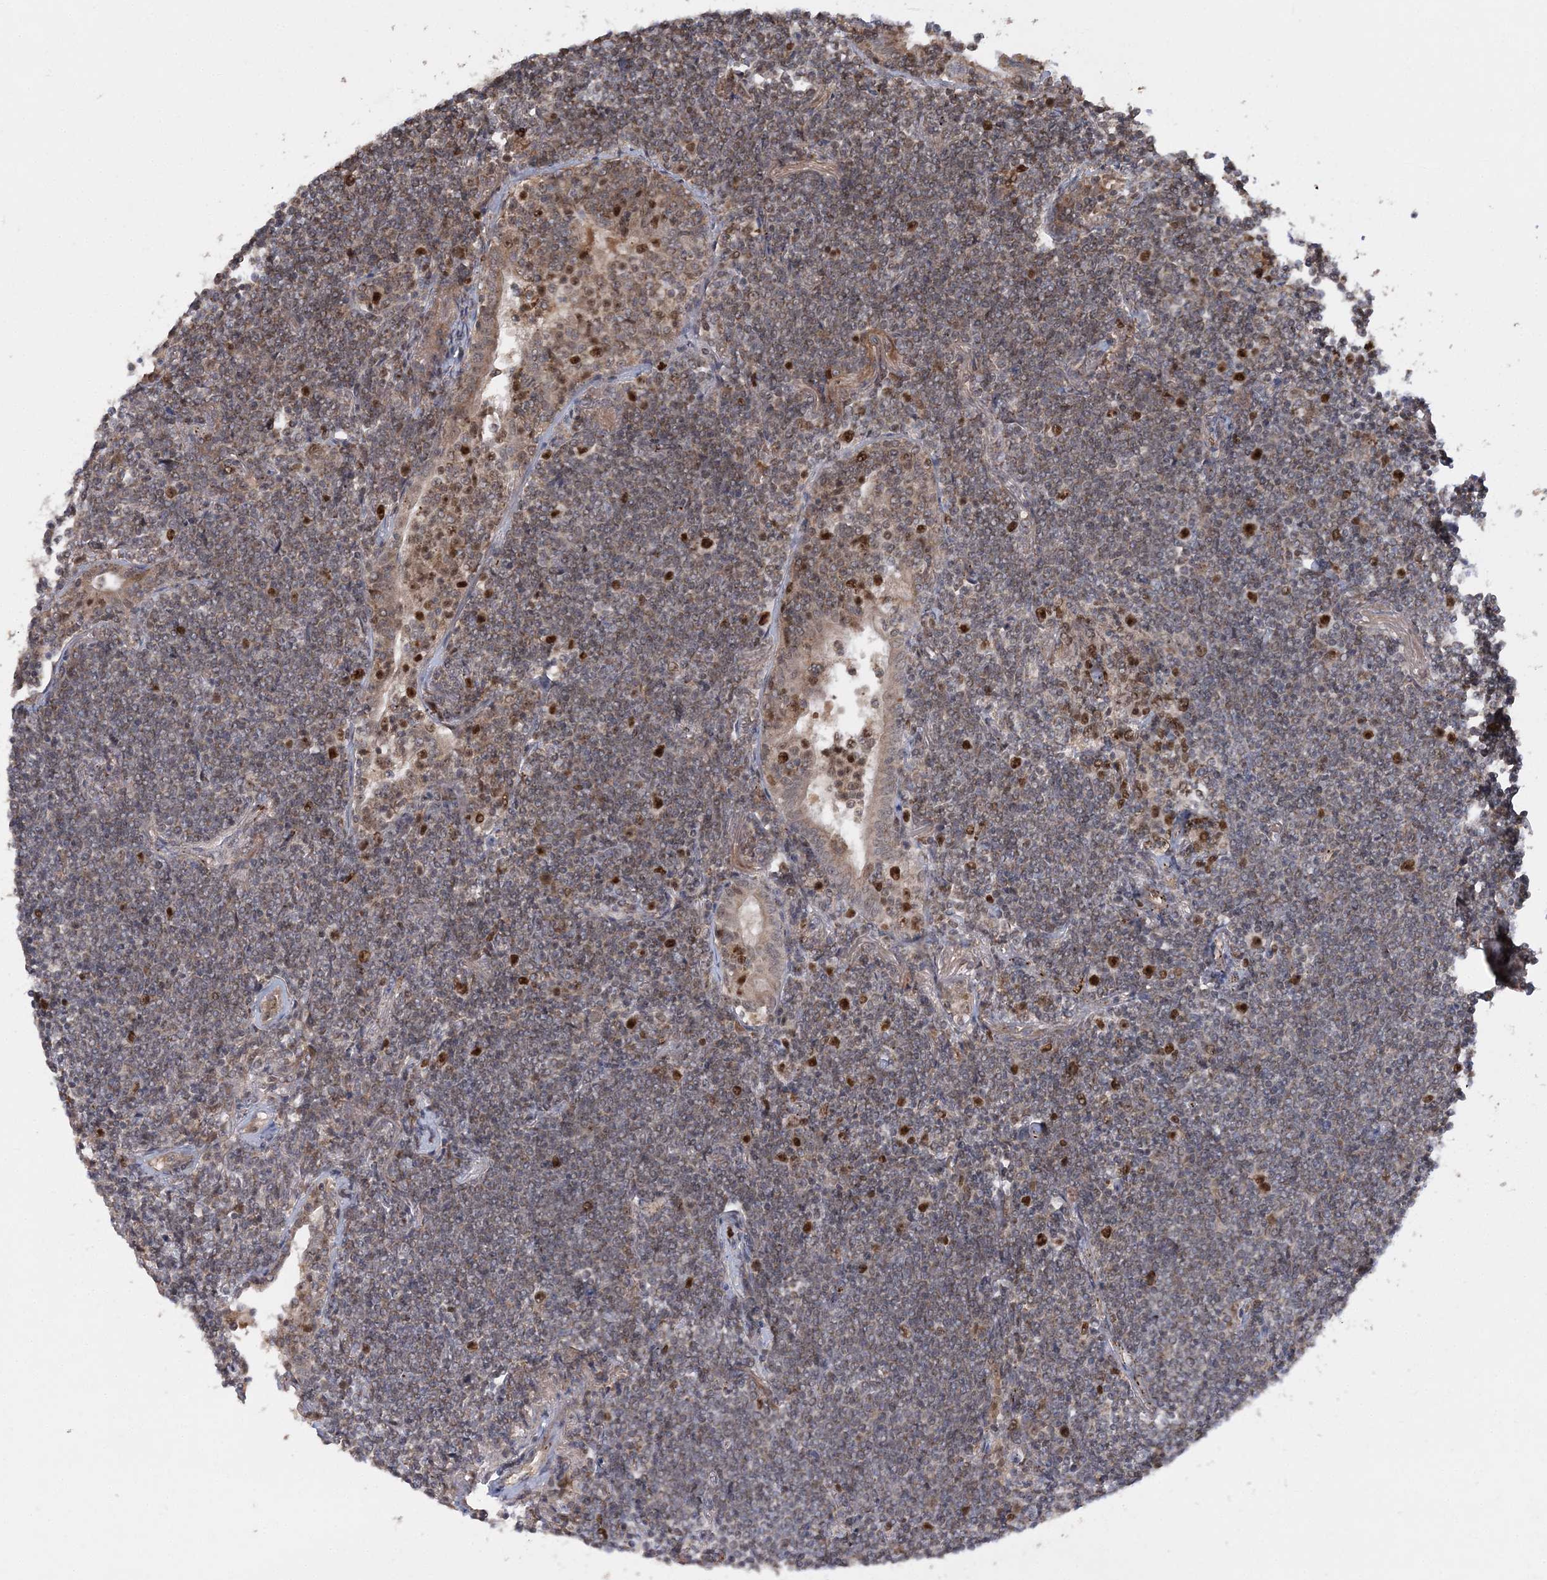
{"staining": {"intensity": "moderate", "quantity": "<25%", "location": "nuclear"}, "tissue": "lymphoma", "cell_type": "Tumor cells", "image_type": "cancer", "snomed": [{"axis": "morphology", "description": "Malignant lymphoma, non-Hodgkin's type, Low grade"}, {"axis": "topography", "description": "Lung"}], "caption": "Lymphoma stained with a protein marker displays moderate staining in tumor cells.", "gene": "KIF4A", "patient": {"sex": "female", "age": 71}}